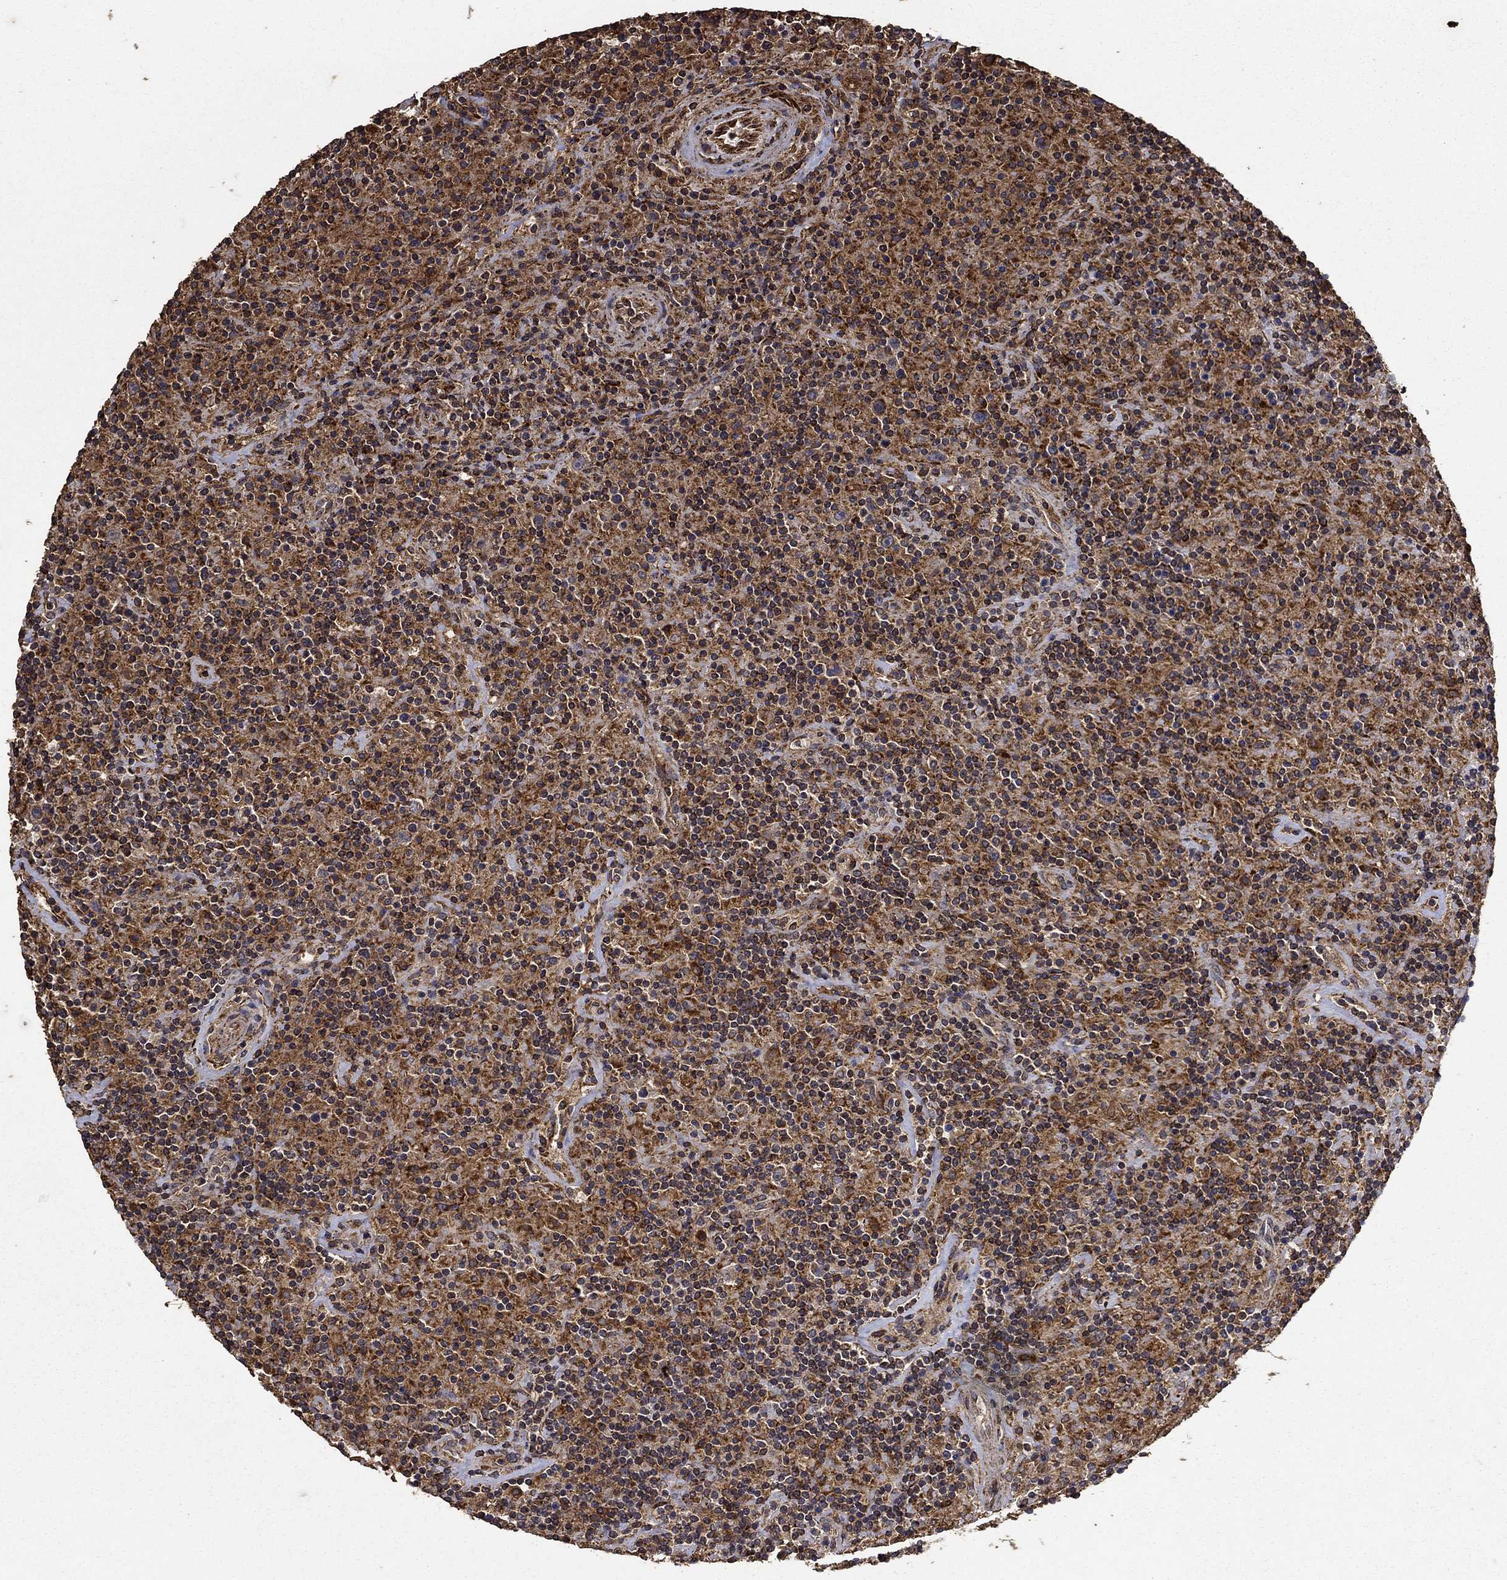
{"staining": {"intensity": "strong", "quantity": "25%-75%", "location": "cytoplasmic/membranous"}, "tissue": "lymphoma", "cell_type": "Tumor cells", "image_type": "cancer", "snomed": [{"axis": "morphology", "description": "Hodgkin's disease, NOS"}, {"axis": "topography", "description": "Lymph node"}], "caption": "Immunohistochemistry micrograph of lymphoma stained for a protein (brown), which displays high levels of strong cytoplasmic/membranous expression in about 25%-75% of tumor cells.", "gene": "IFRD1", "patient": {"sex": "male", "age": 70}}